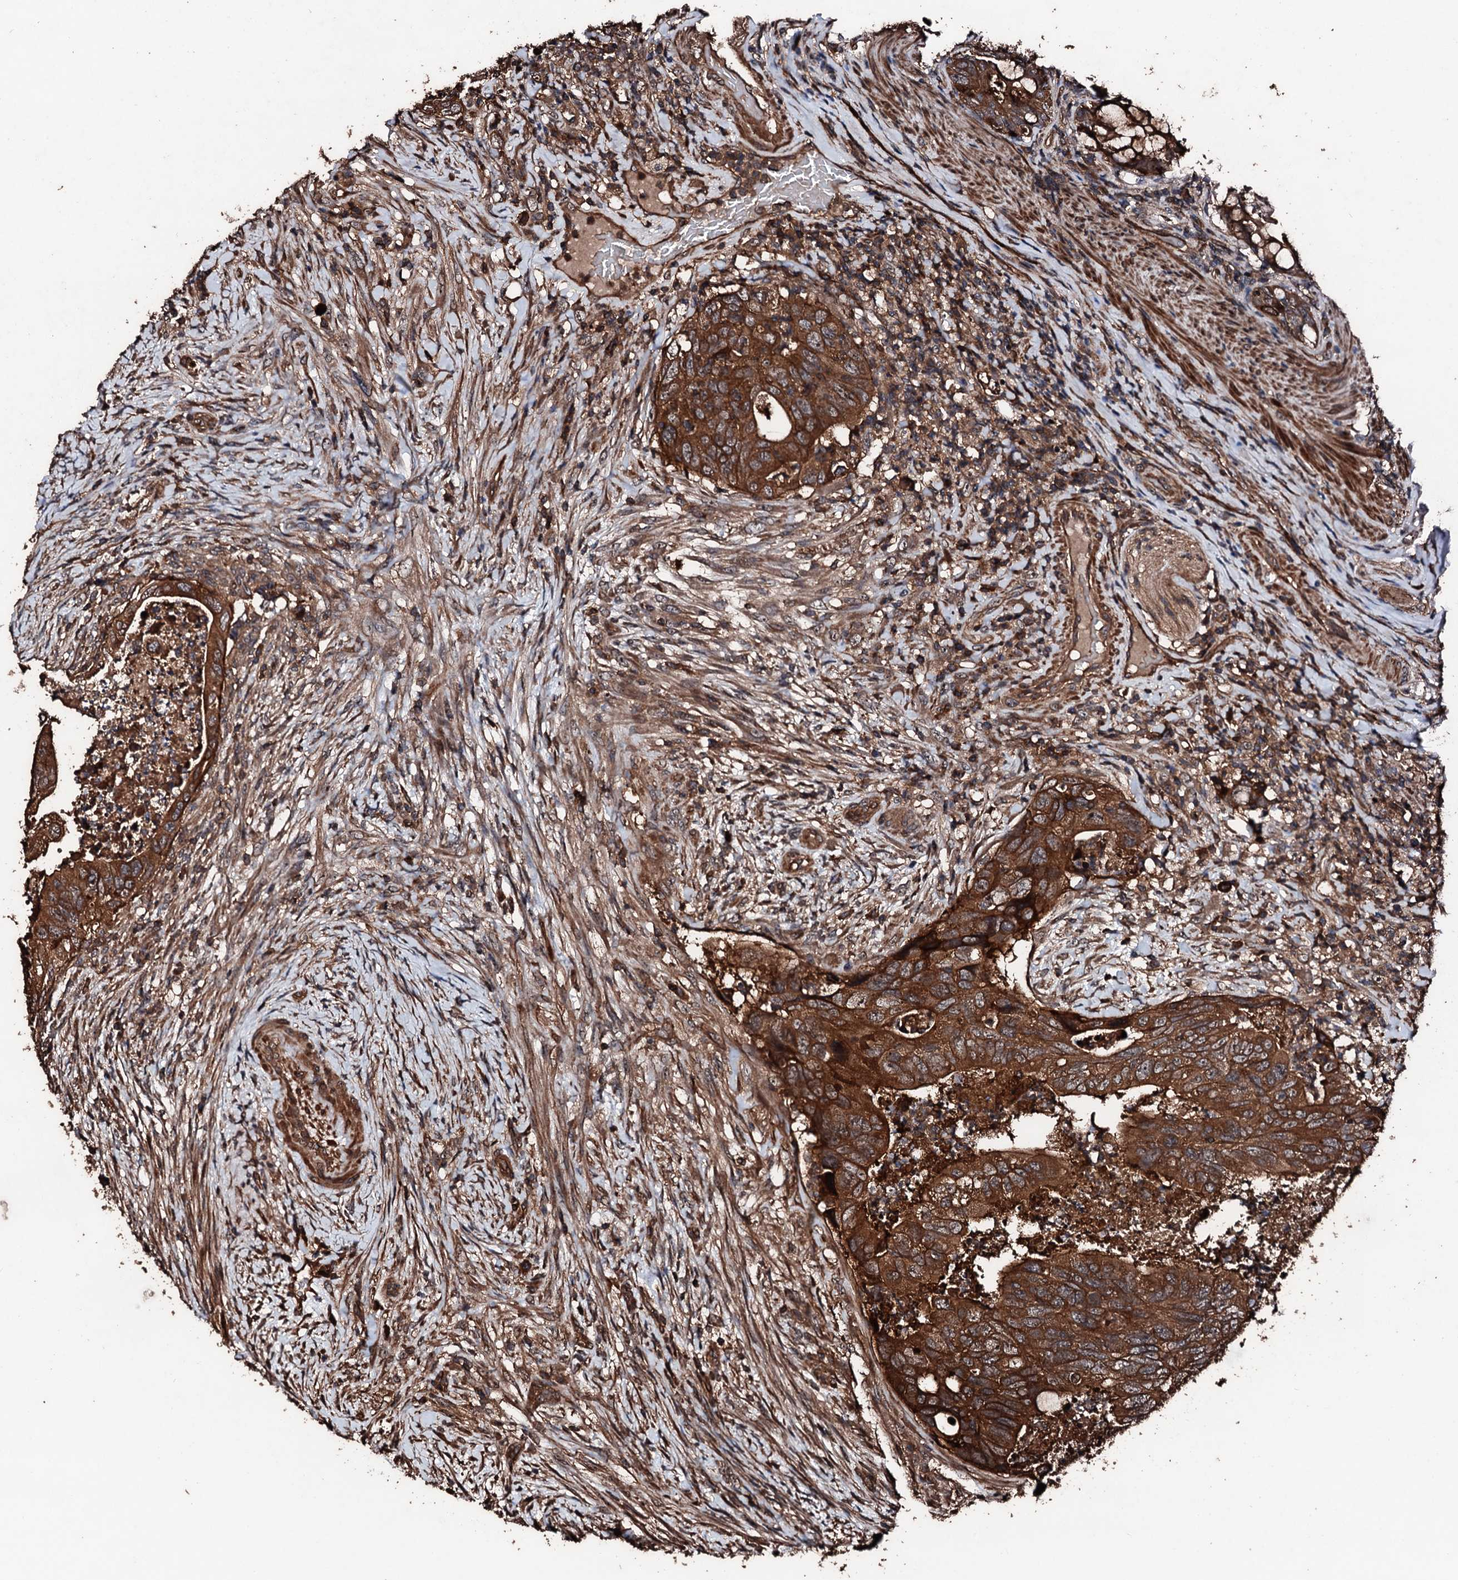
{"staining": {"intensity": "strong", "quantity": ">75%", "location": "cytoplasmic/membranous"}, "tissue": "colorectal cancer", "cell_type": "Tumor cells", "image_type": "cancer", "snomed": [{"axis": "morphology", "description": "Adenocarcinoma, NOS"}, {"axis": "topography", "description": "Rectum"}], "caption": "About >75% of tumor cells in colorectal cancer (adenocarcinoma) reveal strong cytoplasmic/membranous protein positivity as visualized by brown immunohistochemical staining.", "gene": "KIF18A", "patient": {"sex": "male", "age": 63}}